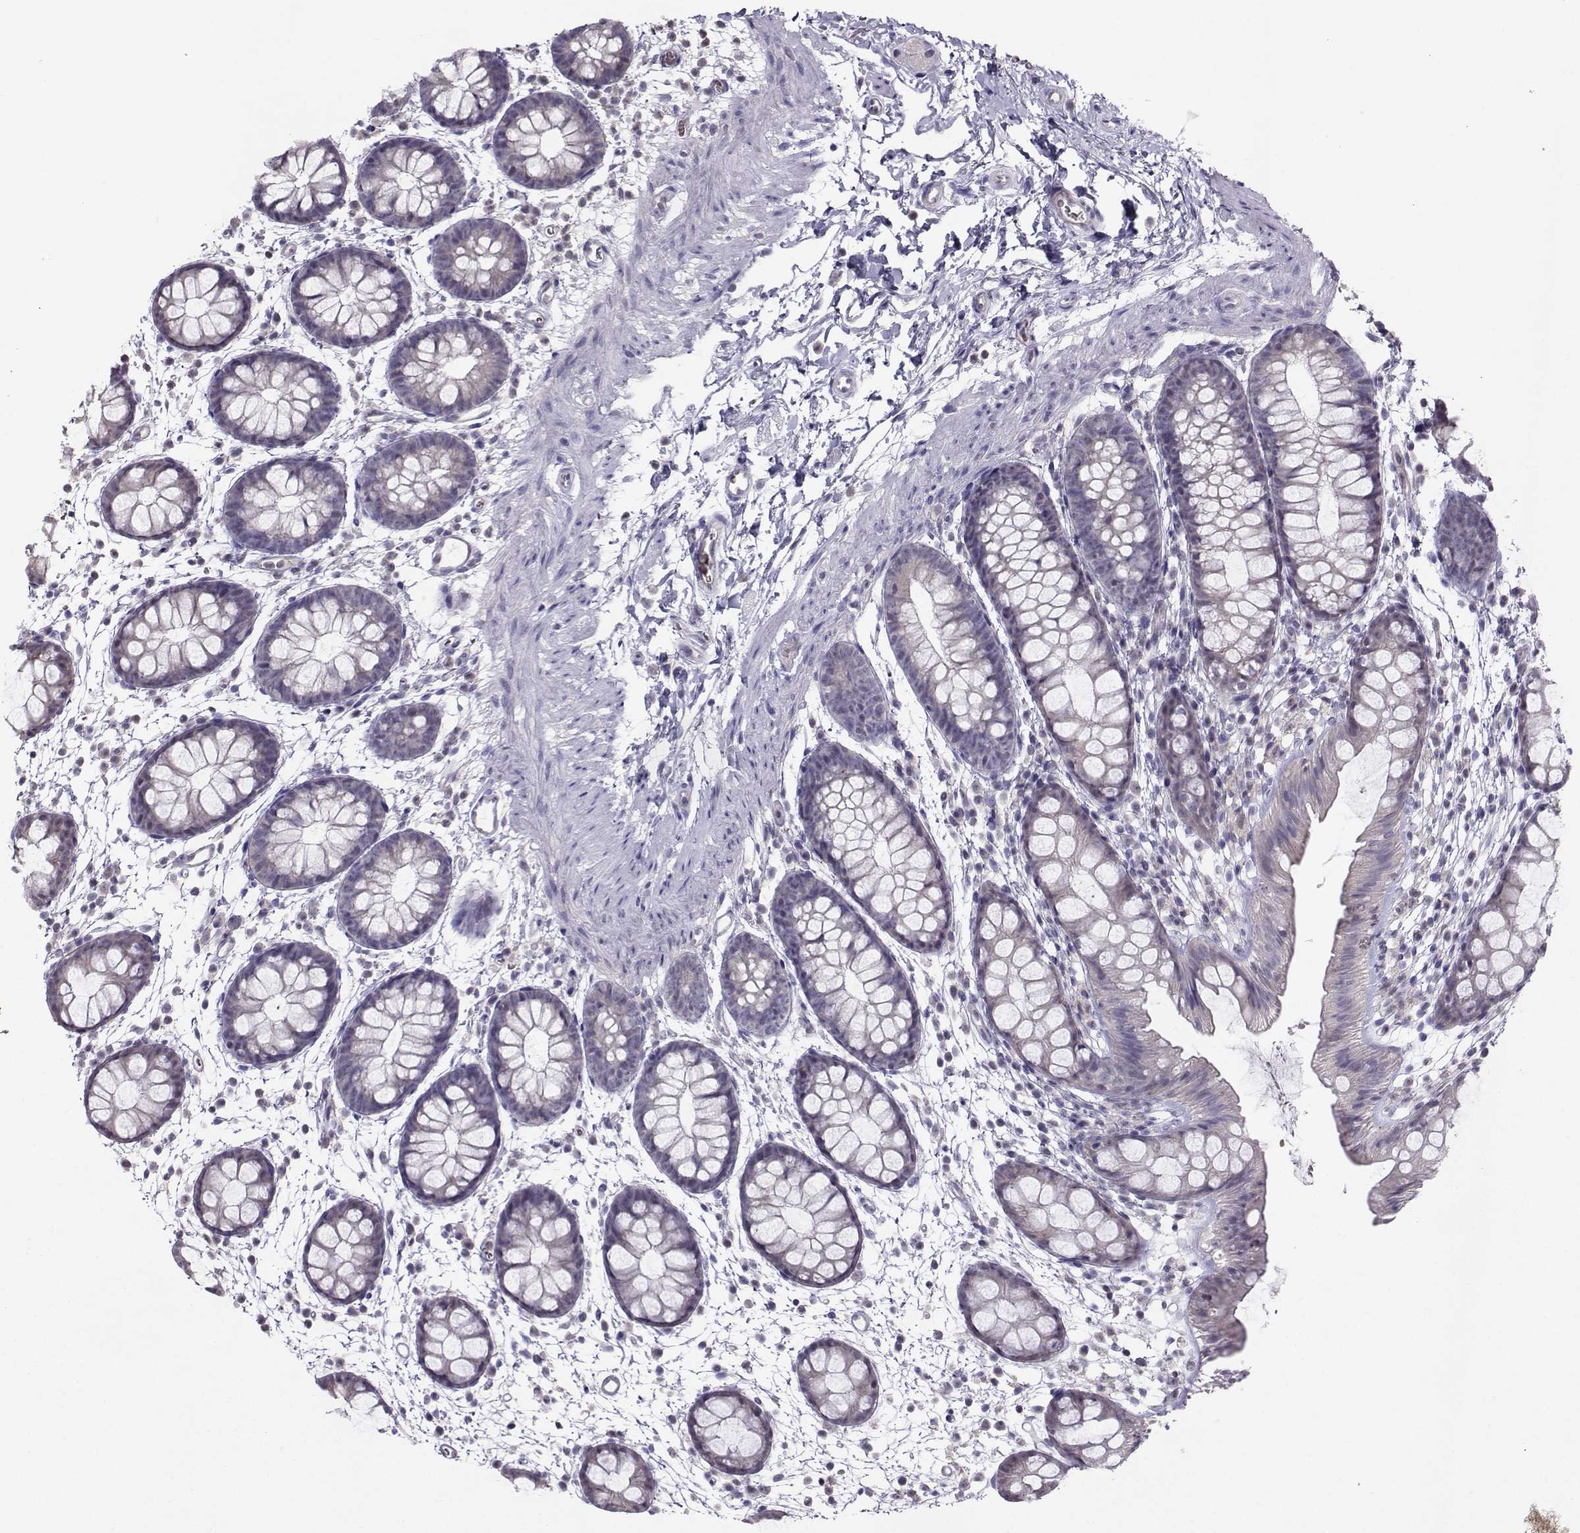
{"staining": {"intensity": "negative", "quantity": "none", "location": "none"}, "tissue": "rectum", "cell_type": "Glandular cells", "image_type": "normal", "snomed": [{"axis": "morphology", "description": "Normal tissue, NOS"}, {"axis": "topography", "description": "Rectum"}], "caption": "IHC of benign rectum displays no expression in glandular cells.", "gene": "PGK1", "patient": {"sex": "male", "age": 57}}